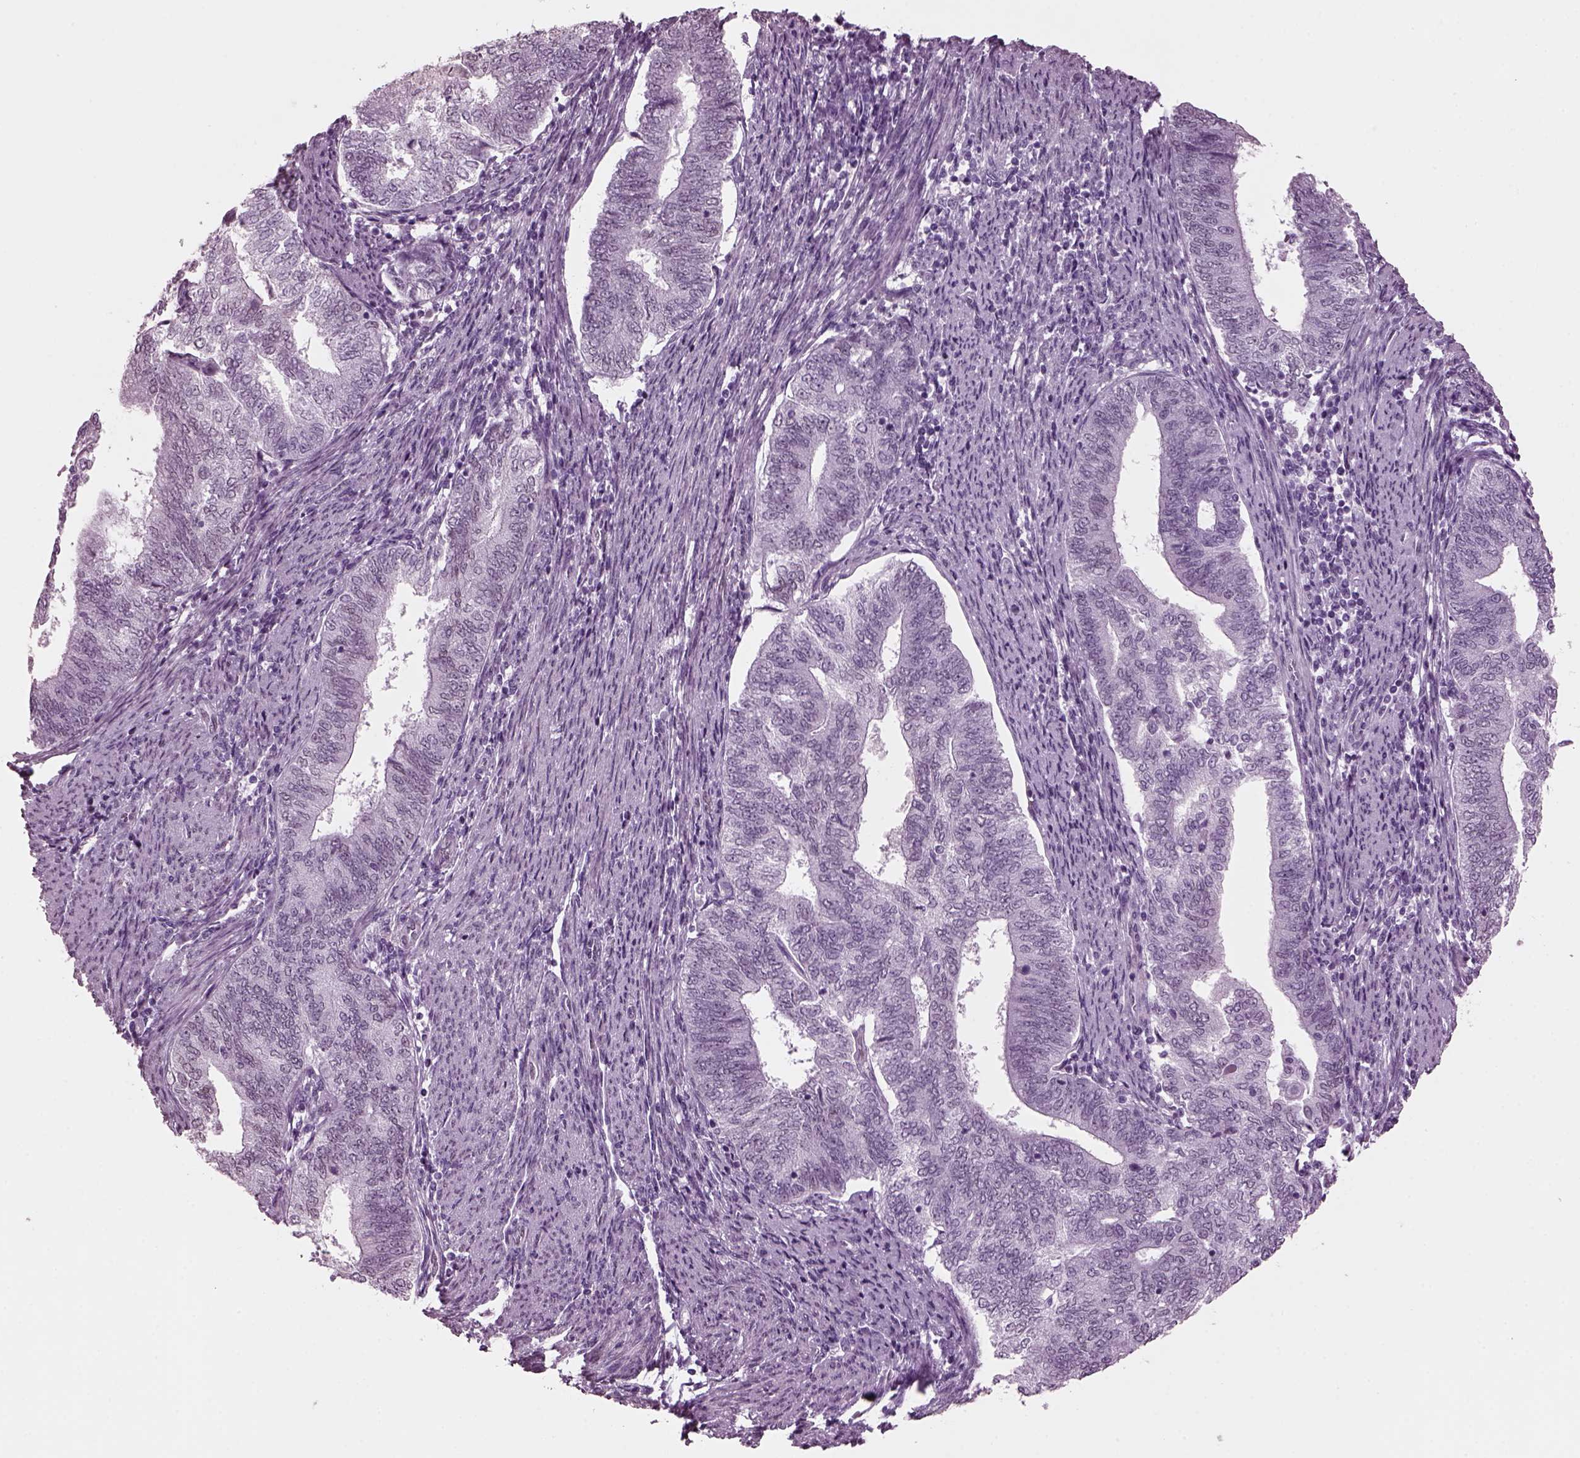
{"staining": {"intensity": "negative", "quantity": "none", "location": "none"}, "tissue": "endometrial cancer", "cell_type": "Tumor cells", "image_type": "cancer", "snomed": [{"axis": "morphology", "description": "Adenocarcinoma, NOS"}, {"axis": "topography", "description": "Endometrium"}], "caption": "Immunohistochemistry (IHC) image of endometrial cancer (adenocarcinoma) stained for a protein (brown), which shows no staining in tumor cells.", "gene": "KRTAP3-2", "patient": {"sex": "female", "age": 65}}